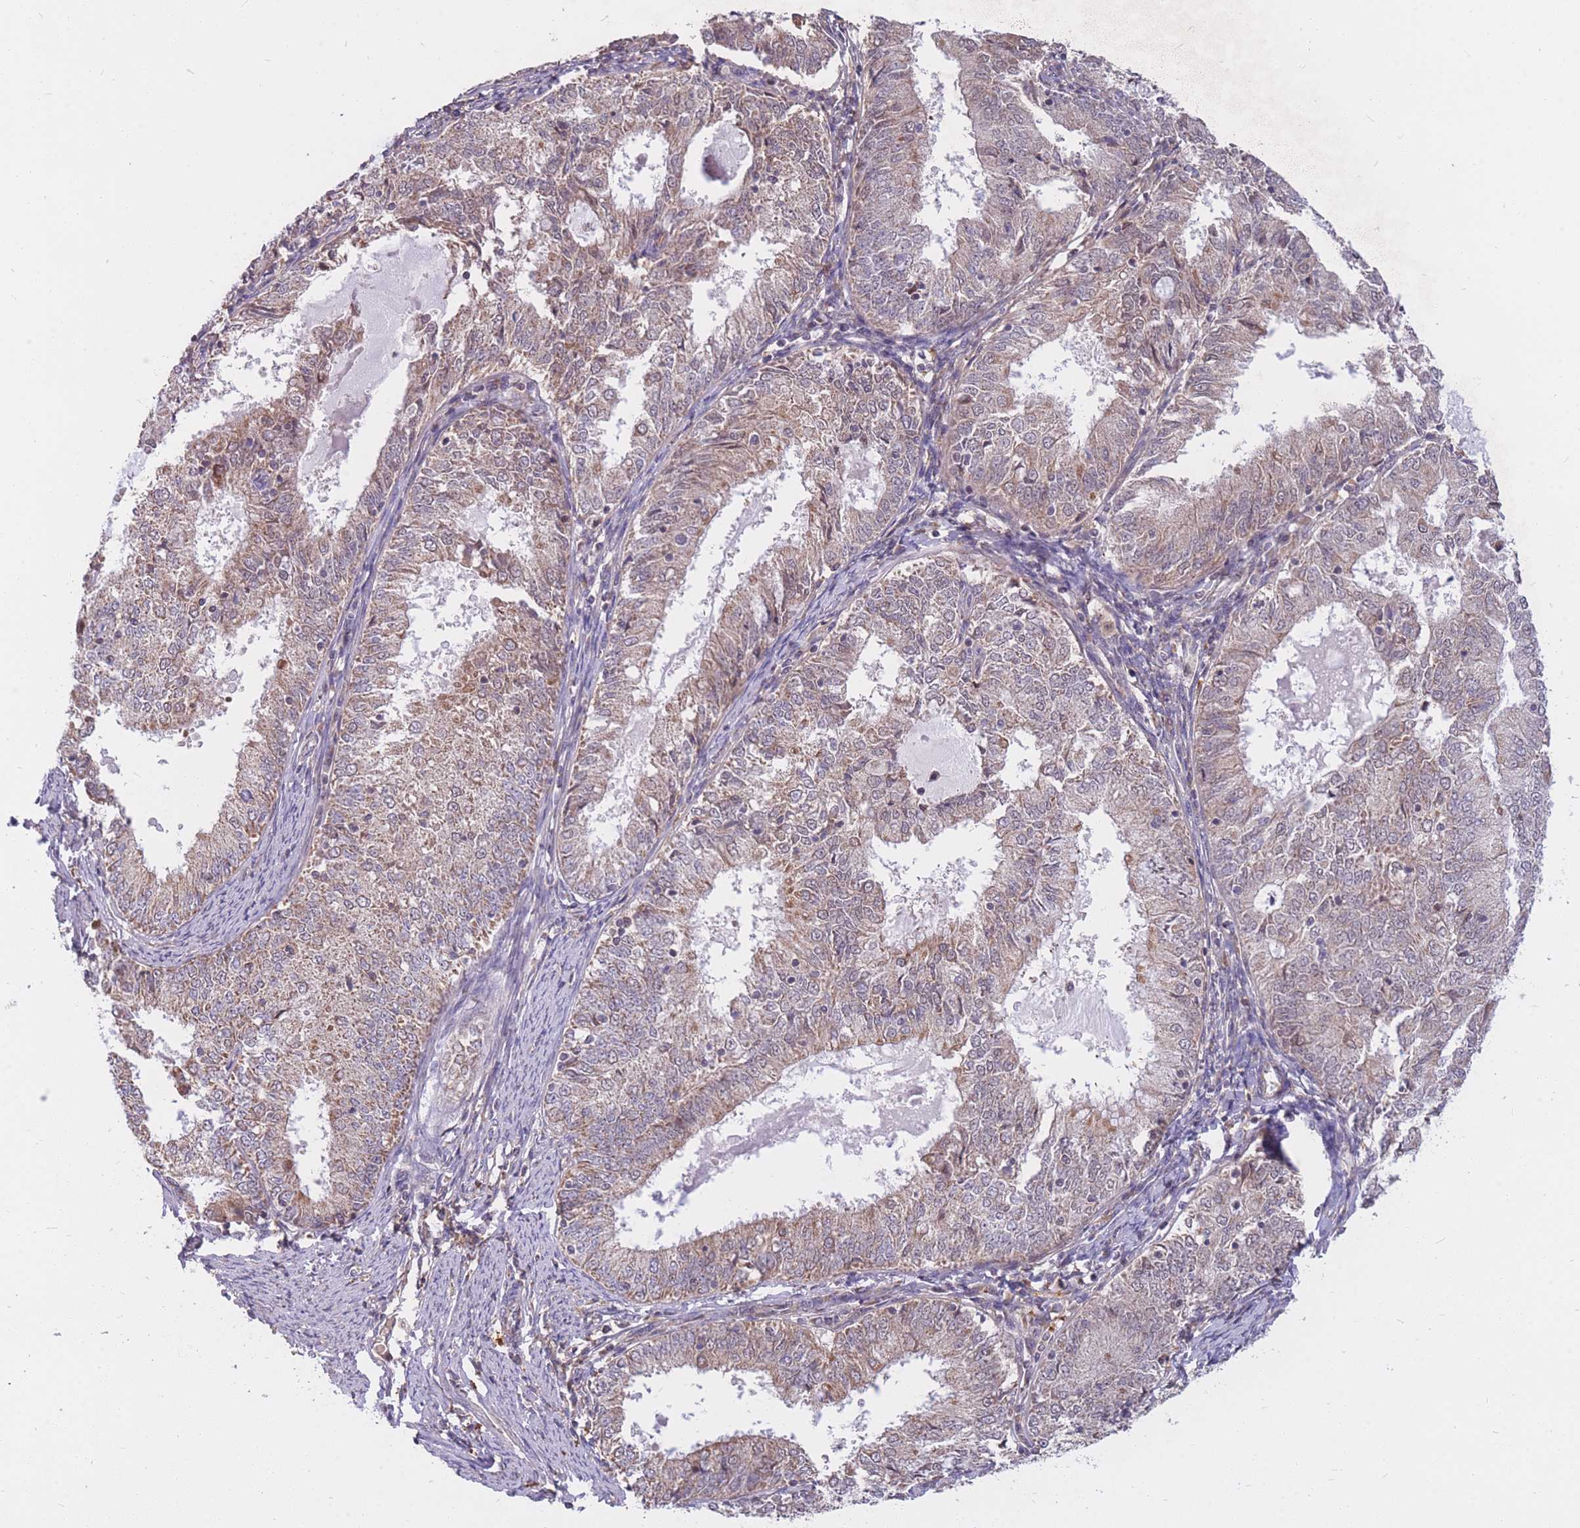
{"staining": {"intensity": "weak", "quantity": "25%-75%", "location": "cytoplasmic/membranous"}, "tissue": "endometrial cancer", "cell_type": "Tumor cells", "image_type": "cancer", "snomed": [{"axis": "morphology", "description": "Adenocarcinoma, NOS"}, {"axis": "topography", "description": "Endometrium"}], "caption": "This is an image of immunohistochemistry (IHC) staining of endometrial cancer, which shows weak expression in the cytoplasmic/membranous of tumor cells.", "gene": "PTPMT1", "patient": {"sex": "female", "age": 57}}